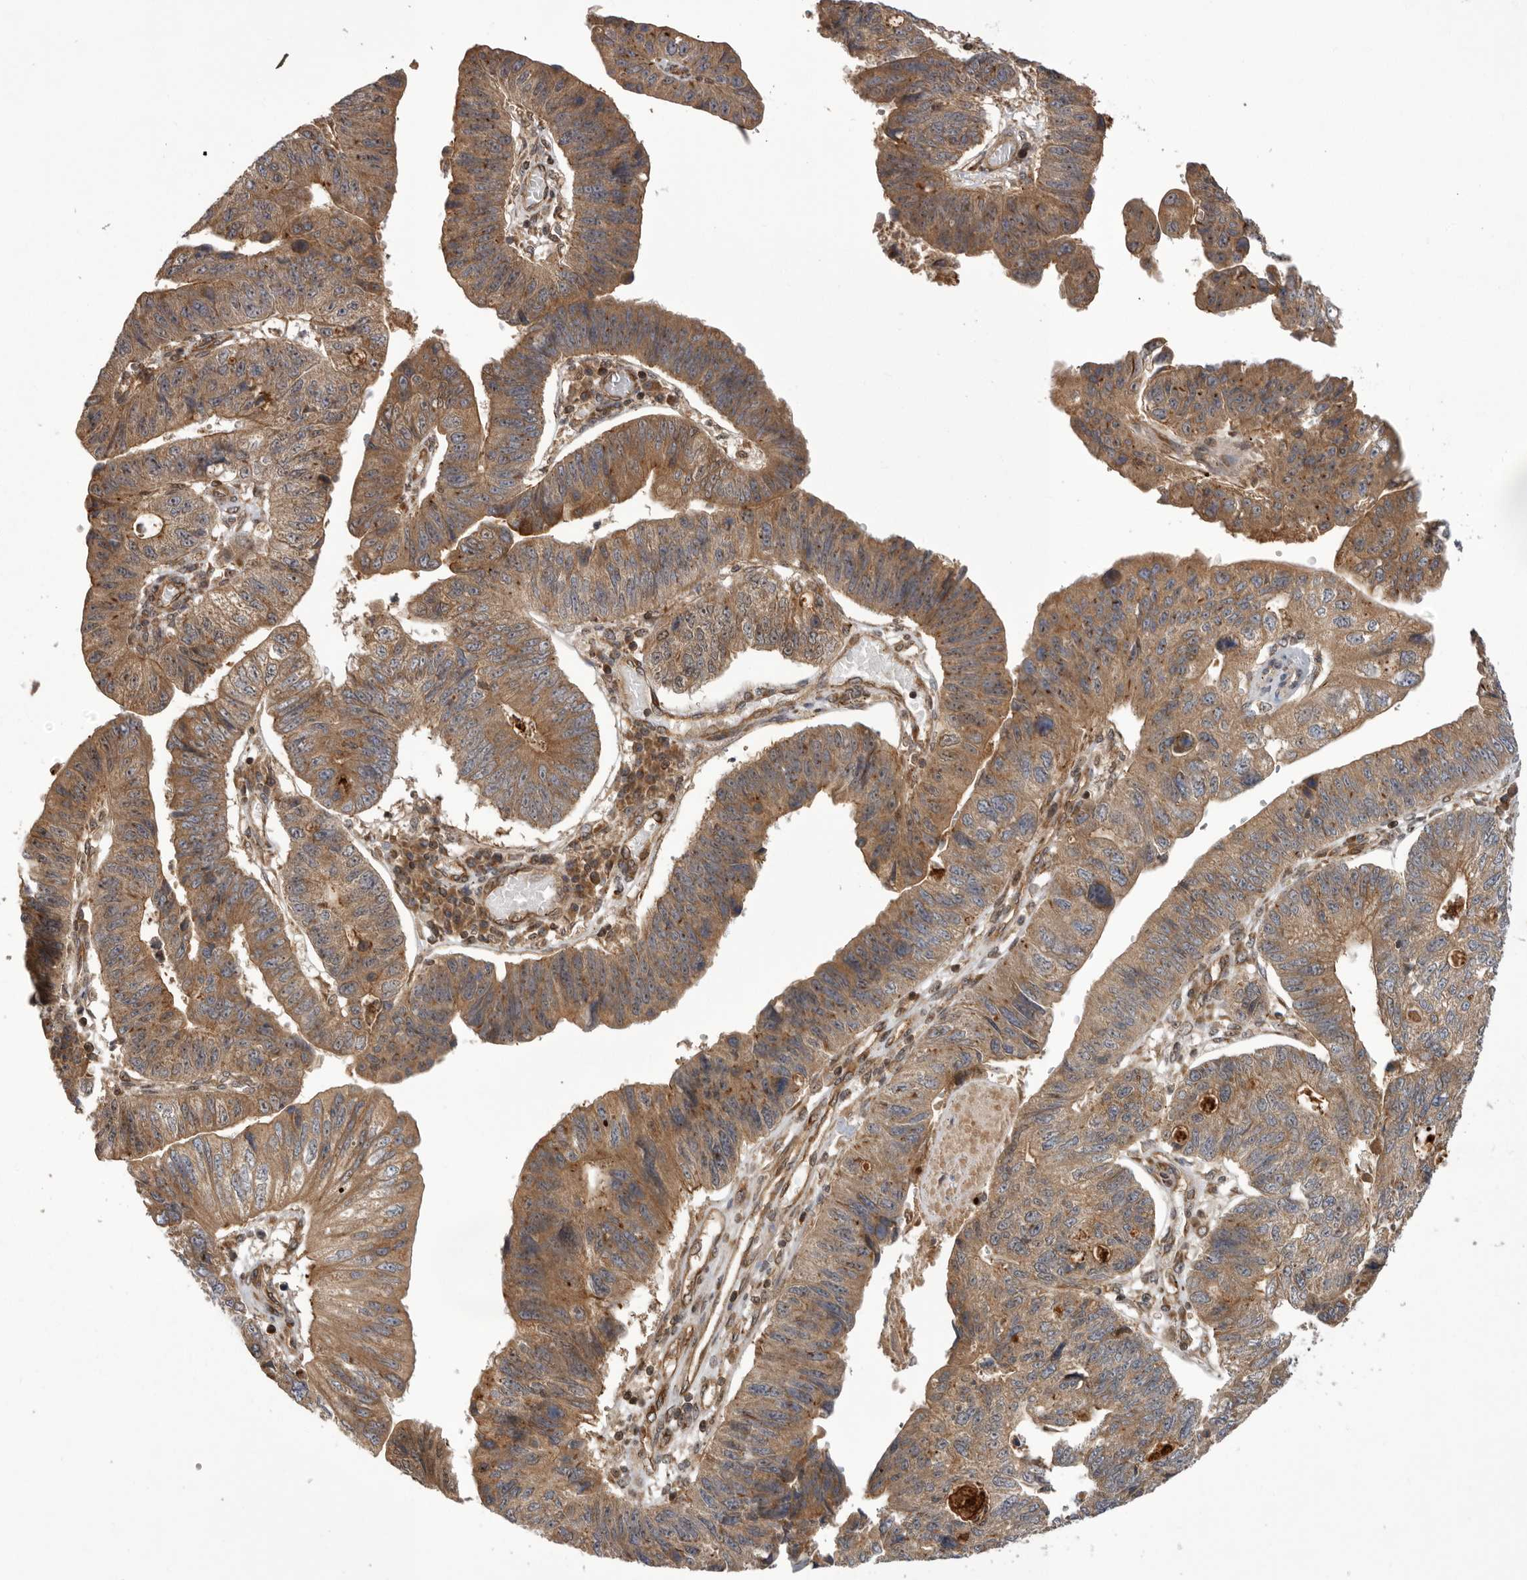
{"staining": {"intensity": "moderate", "quantity": ">75%", "location": "cytoplasmic/membranous"}, "tissue": "stomach cancer", "cell_type": "Tumor cells", "image_type": "cancer", "snomed": [{"axis": "morphology", "description": "Adenocarcinoma, NOS"}, {"axis": "topography", "description": "Stomach"}], "caption": "Immunohistochemical staining of stomach adenocarcinoma shows medium levels of moderate cytoplasmic/membranous protein expression in approximately >75% of tumor cells.", "gene": "DHDDS", "patient": {"sex": "male", "age": 59}}